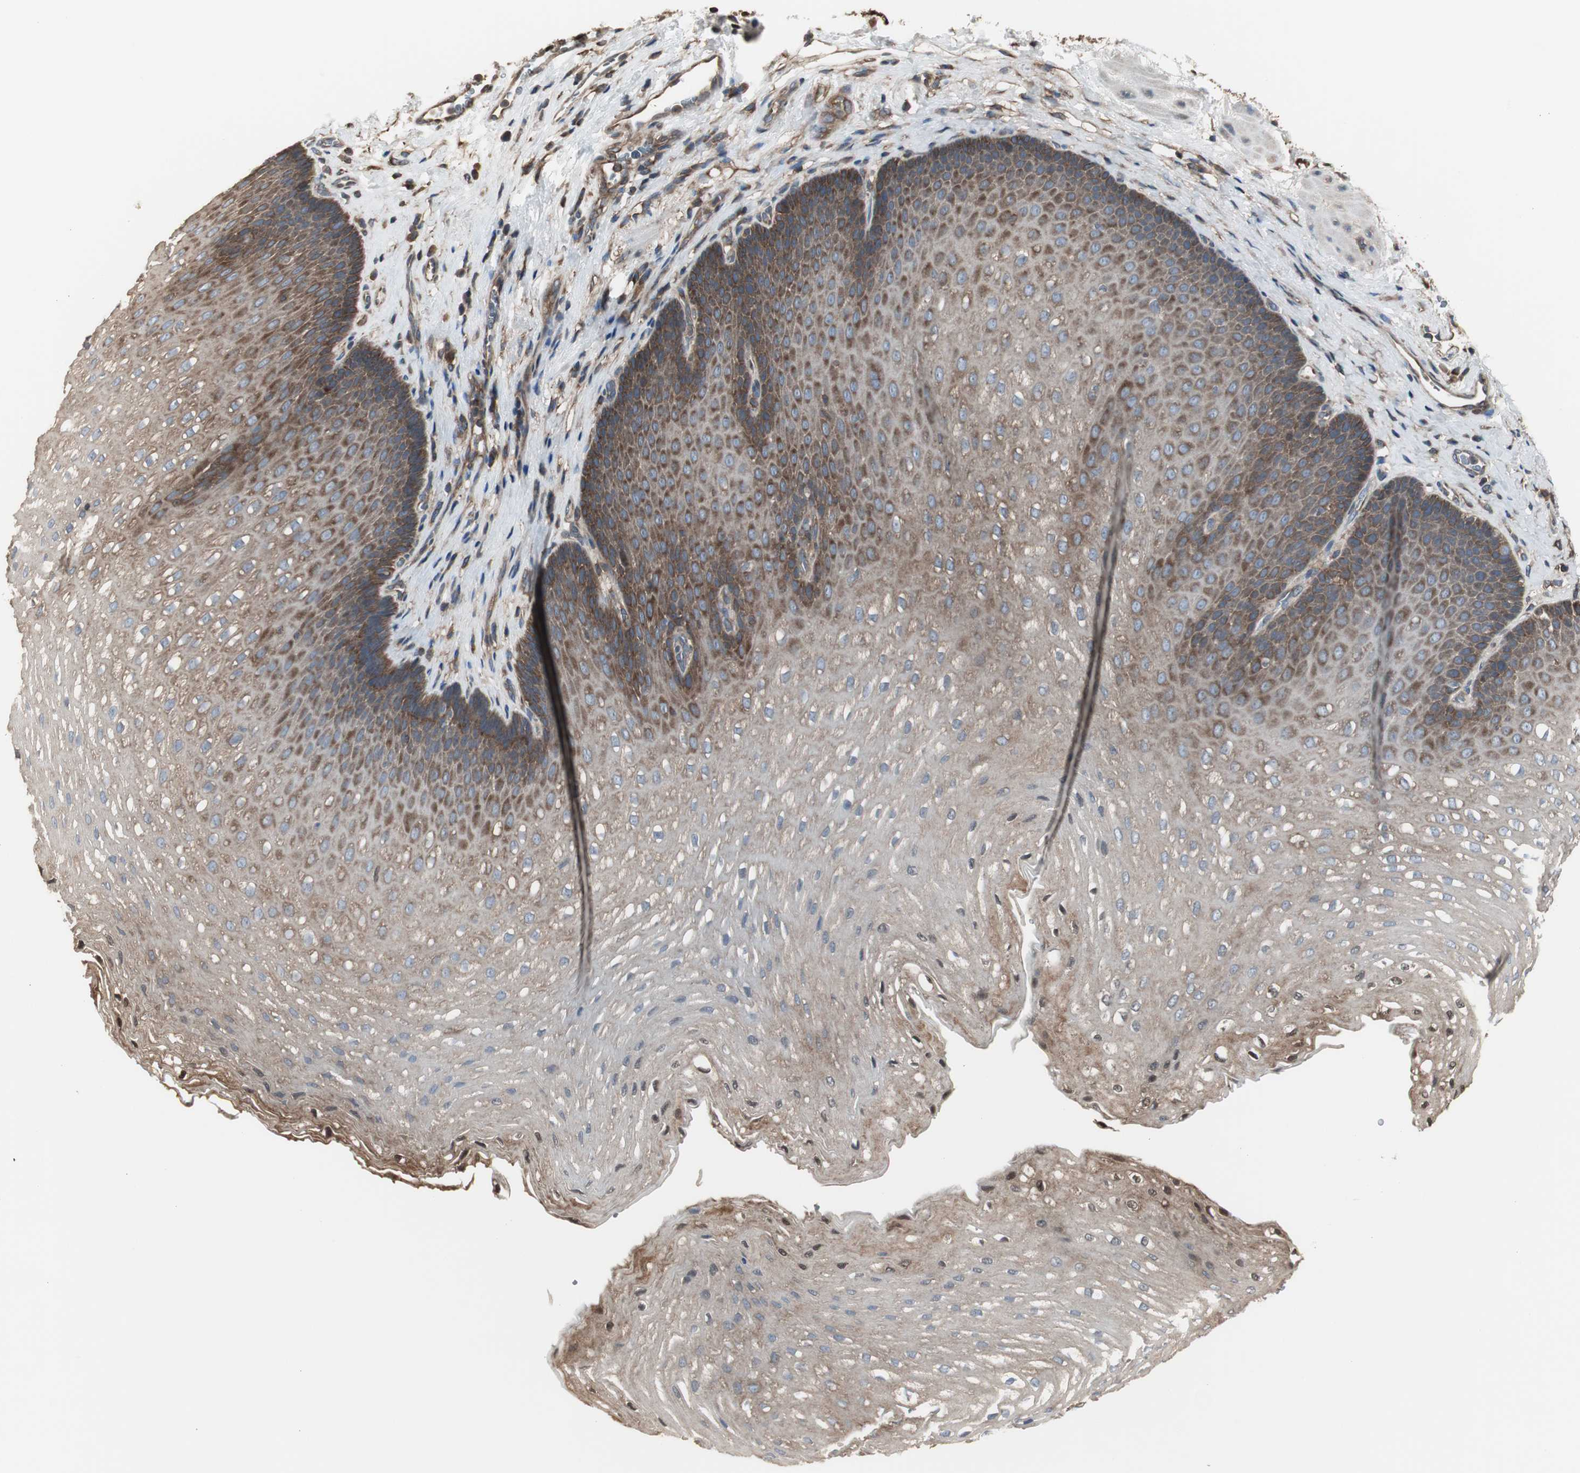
{"staining": {"intensity": "moderate", "quantity": "25%-75%", "location": "cytoplasmic/membranous"}, "tissue": "esophagus", "cell_type": "Squamous epithelial cells", "image_type": "normal", "snomed": [{"axis": "morphology", "description": "Normal tissue, NOS"}, {"axis": "topography", "description": "Esophagus"}], "caption": "Brown immunohistochemical staining in benign human esophagus demonstrates moderate cytoplasmic/membranous expression in about 25%-75% of squamous epithelial cells.", "gene": "CAPNS1", "patient": {"sex": "male", "age": 48}}